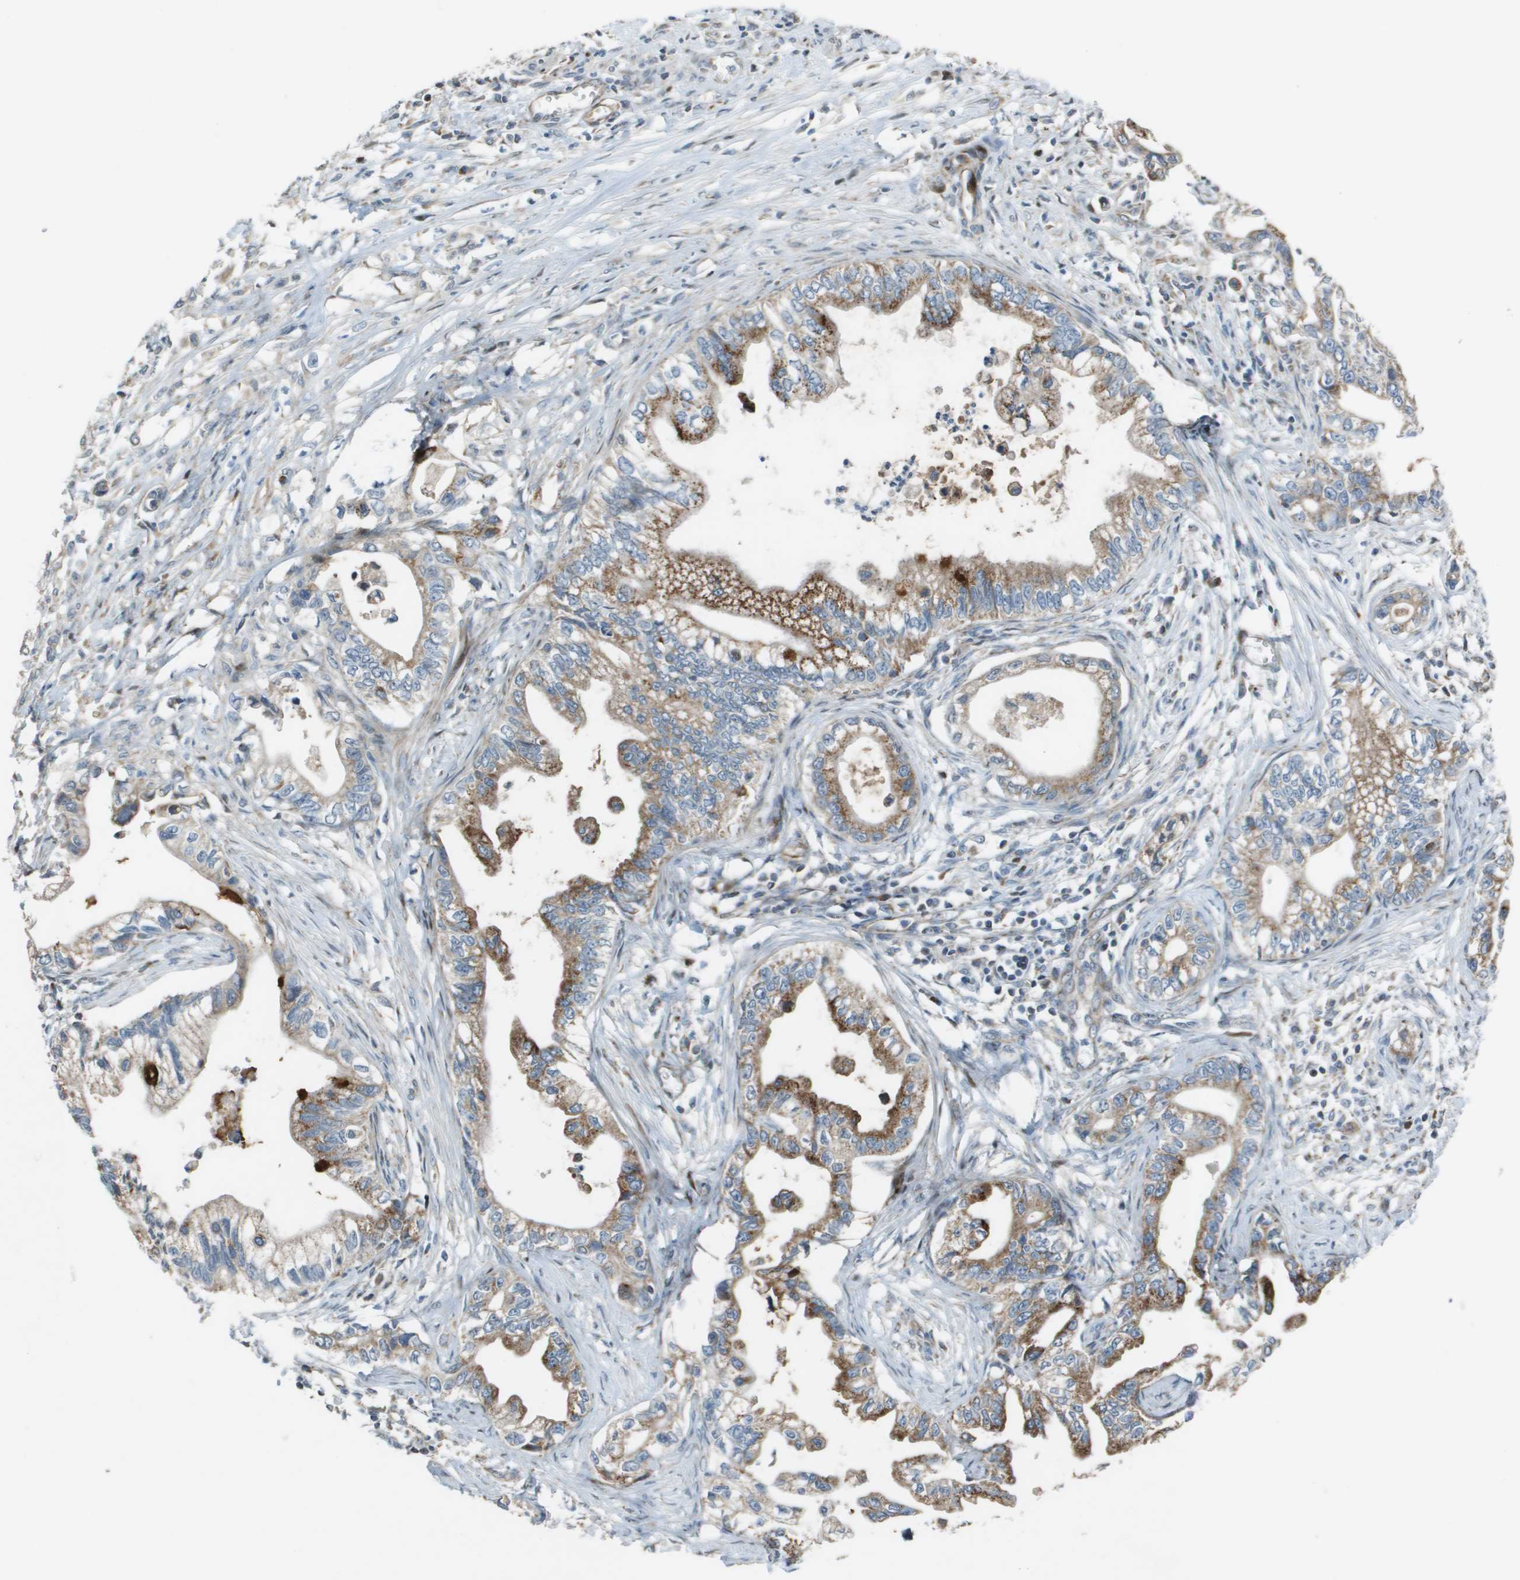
{"staining": {"intensity": "moderate", "quantity": ">75%", "location": "cytoplasmic/membranous"}, "tissue": "pancreatic cancer", "cell_type": "Tumor cells", "image_type": "cancer", "snomed": [{"axis": "morphology", "description": "Adenocarcinoma, NOS"}, {"axis": "topography", "description": "Pancreas"}], "caption": "Immunohistochemical staining of human pancreatic cancer (adenocarcinoma) exhibits medium levels of moderate cytoplasmic/membranous expression in approximately >75% of tumor cells. The staining was performed using DAB to visualize the protein expression in brown, while the nuclei were stained in blue with hematoxylin (Magnification: 20x).", "gene": "MGAT3", "patient": {"sex": "male", "age": 56}}